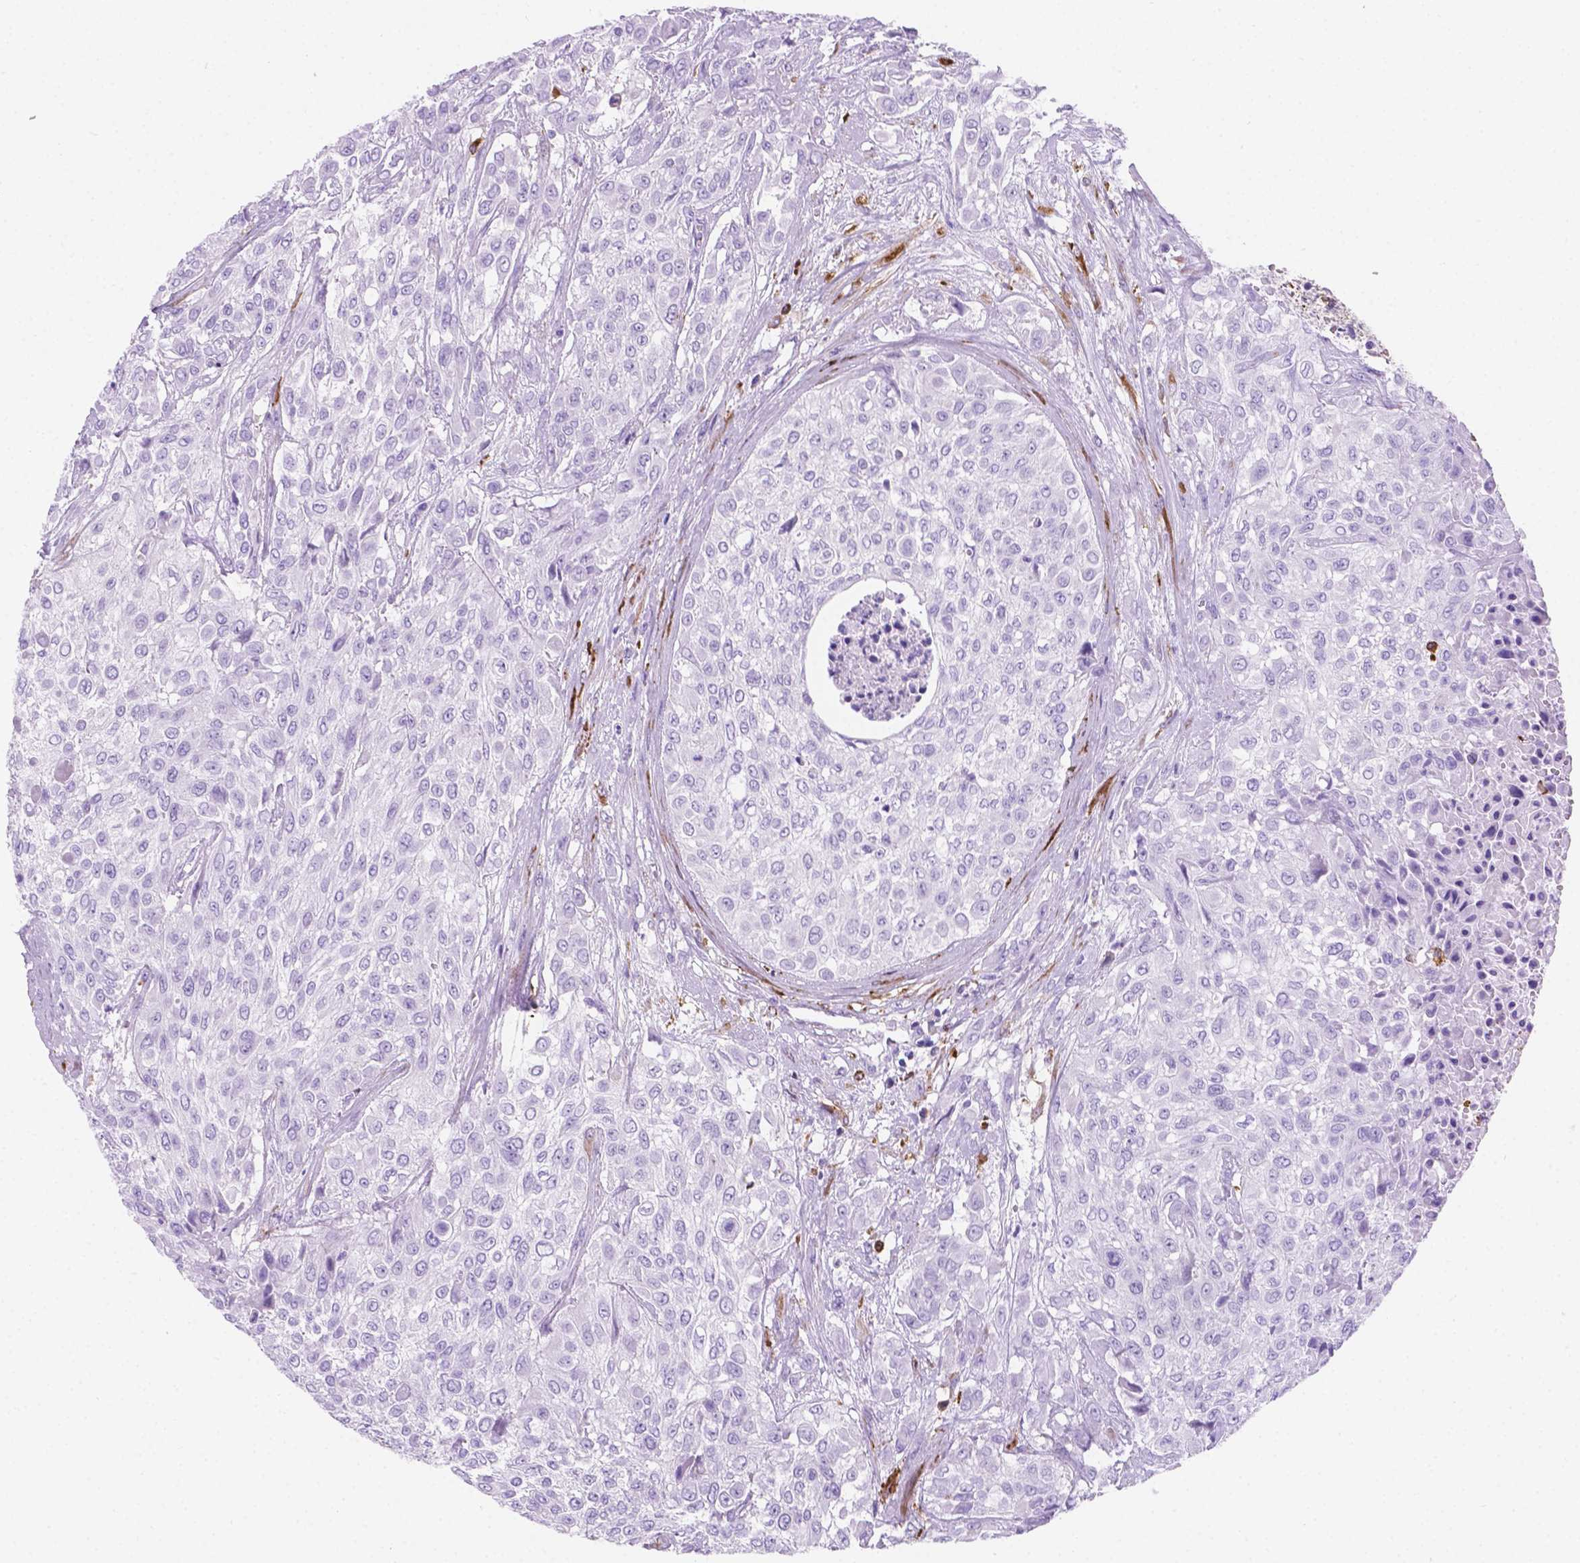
{"staining": {"intensity": "negative", "quantity": "none", "location": "none"}, "tissue": "urothelial cancer", "cell_type": "Tumor cells", "image_type": "cancer", "snomed": [{"axis": "morphology", "description": "Urothelial carcinoma, High grade"}, {"axis": "topography", "description": "Urinary bladder"}], "caption": "Immunohistochemistry (IHC) of human urothelial cancer shows no expression in tumor cells.", "gene": "MACF1", "patient": {"sex": "male", "age": 57}}